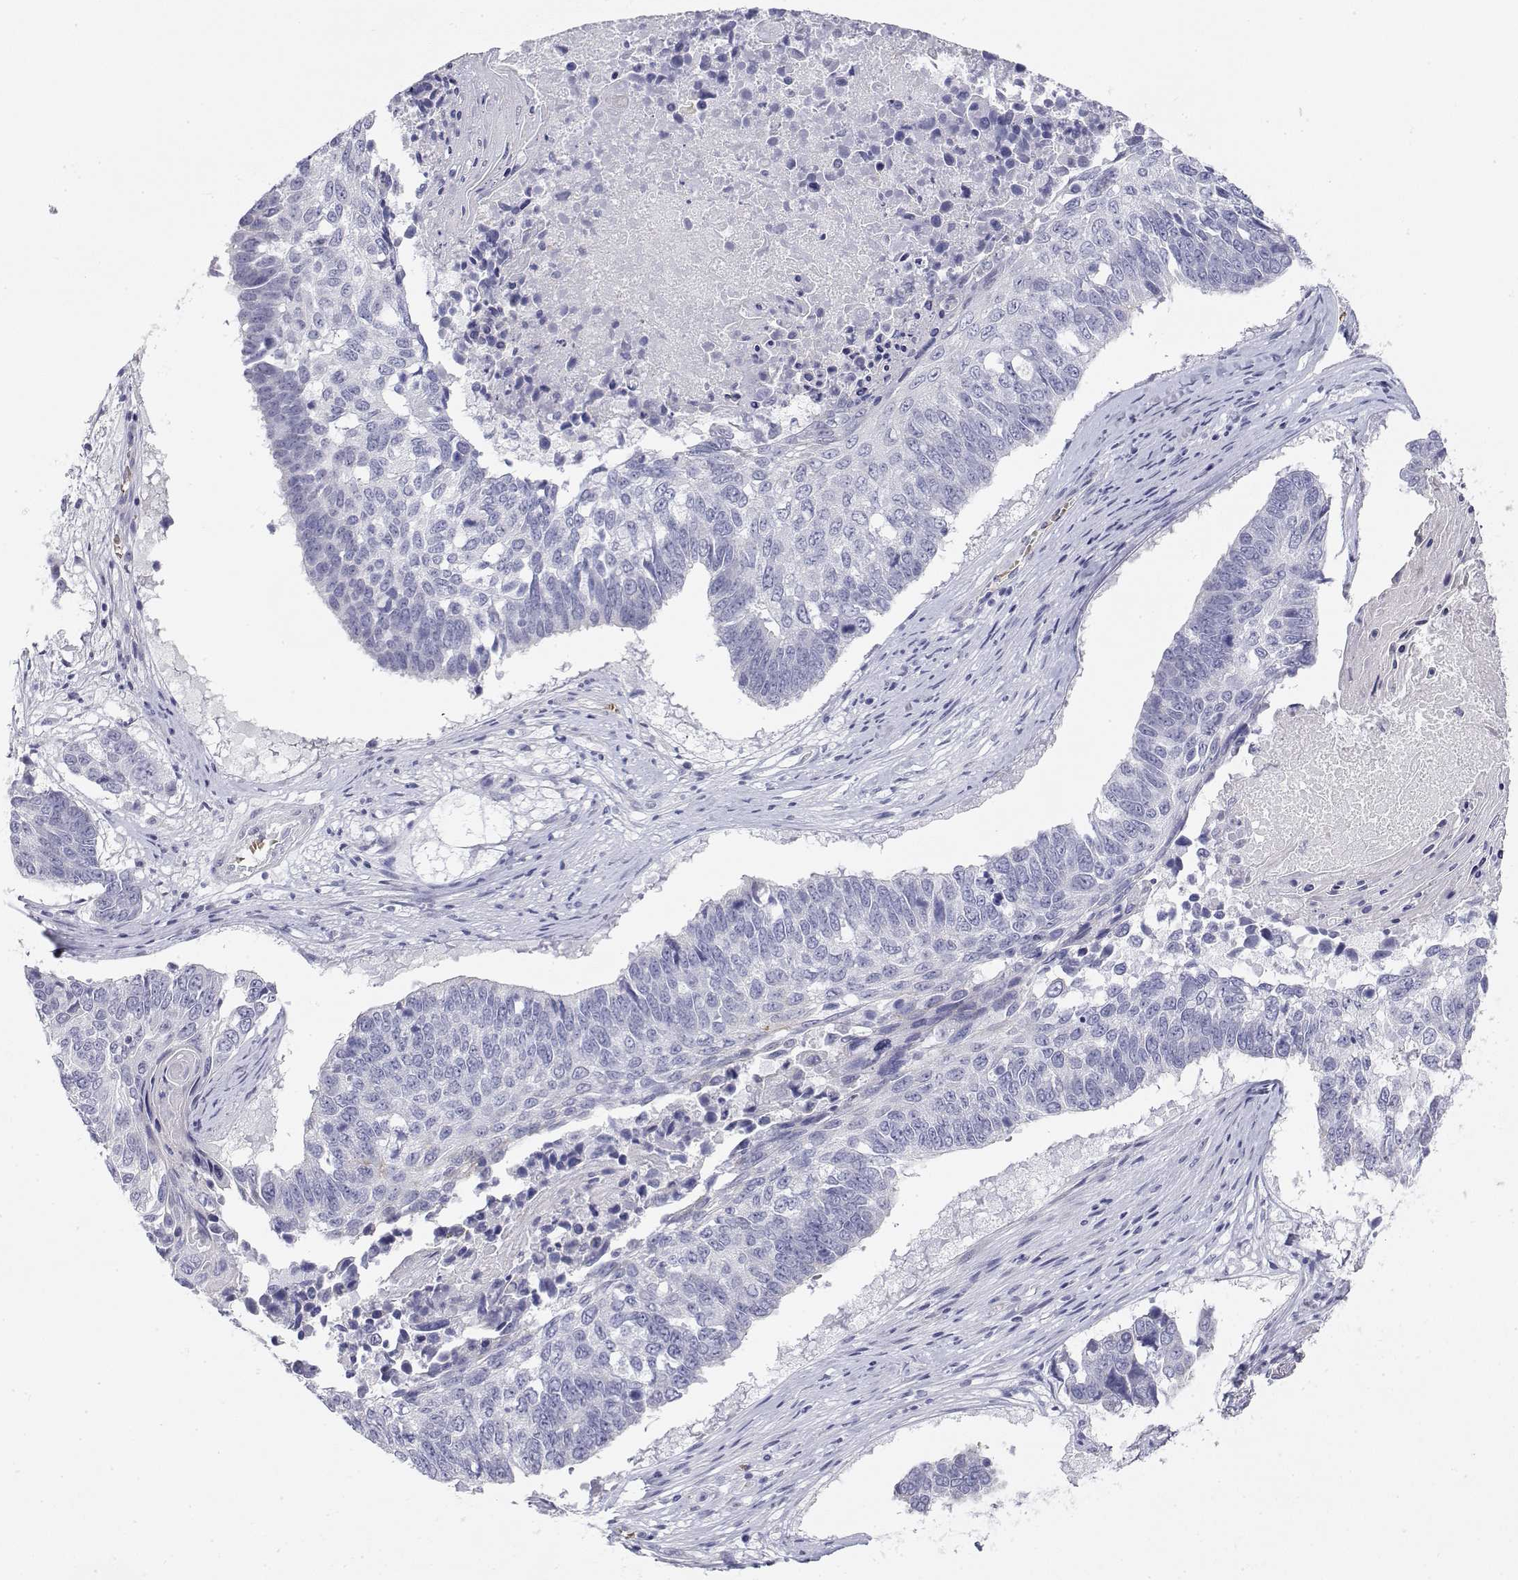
{"staining": {"intensity": "negative", "quantity": "none", "location": "none"}, "tissue": "lung cancer", "cell_type": "Tumor cells", "image_type": "cancer", "snomed": [{"axis": "morphology", "description": "Squamous cell carcinoma, NOS"}, {"axis": "topography", "description": "Lung"}], "caption": "Tumor cells are negative for brown protein staining in lung cancer. Nuclei are stained in blue.", "gene": "MISP", "patient": {"sex": "male", "age": 73}}